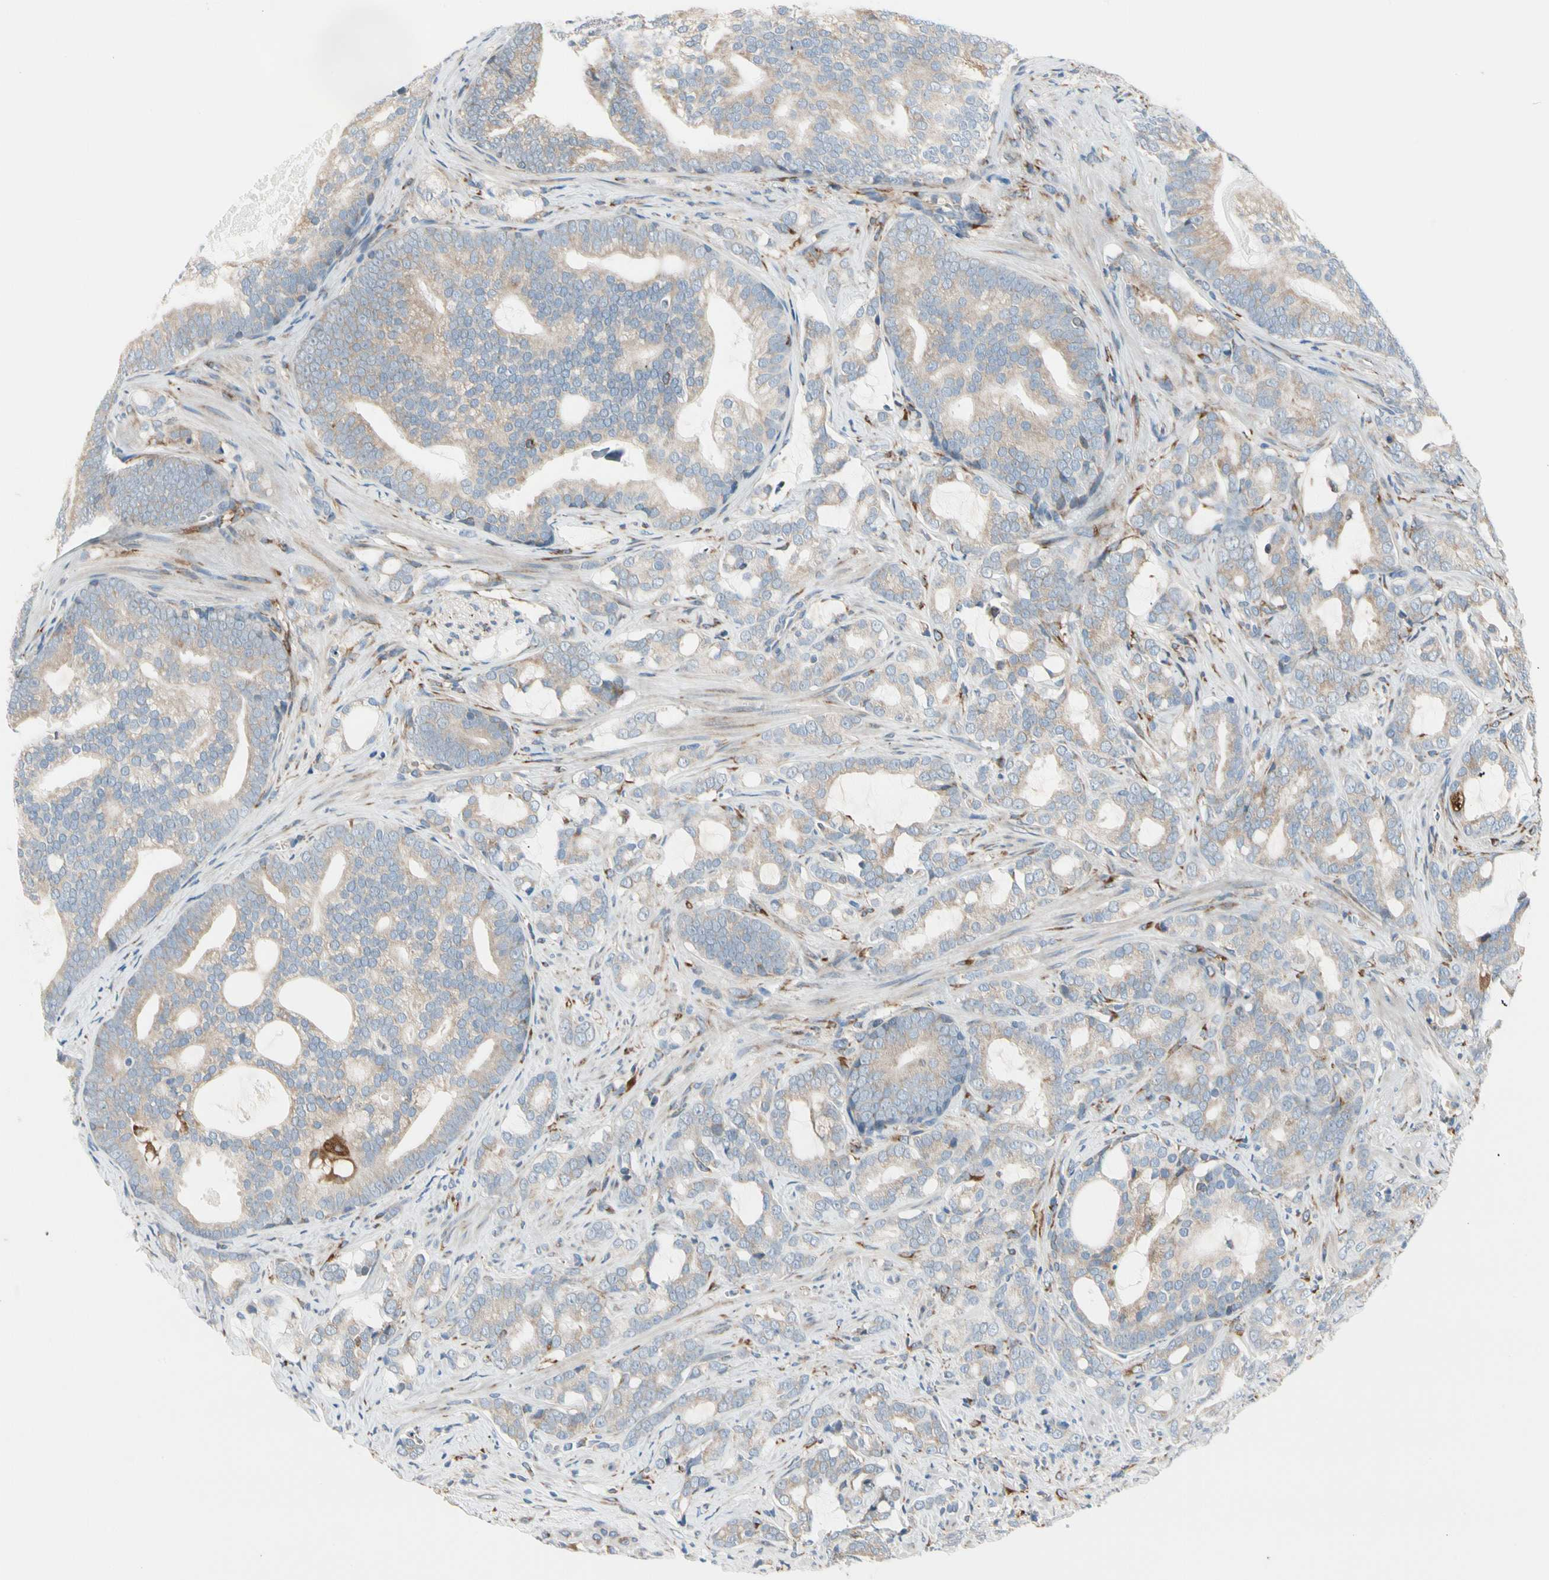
{"staining": {"intensity": "weak", "quantity": "25%-75%", "location": "cytoplasmic/membranous"}, "tissue": "prostate cancer", "cell_type": "Tumor cells", "image_type": "cancer", "snomed": [{"axis": "morphology", "description": "Adenocarcinoma, Low grade"}, {"axis": "topography", "description": "Prostate"}], "caption": "About 25%-75% of tumor cells in human low-grade adenocarcinoma (prostate) reveal weak cytoplasmic/membranous protein staining as visualized by brown immunohistochemical staining.", "gene": "LRPAP1", "patient": {"sex": "male", "age": 58}}